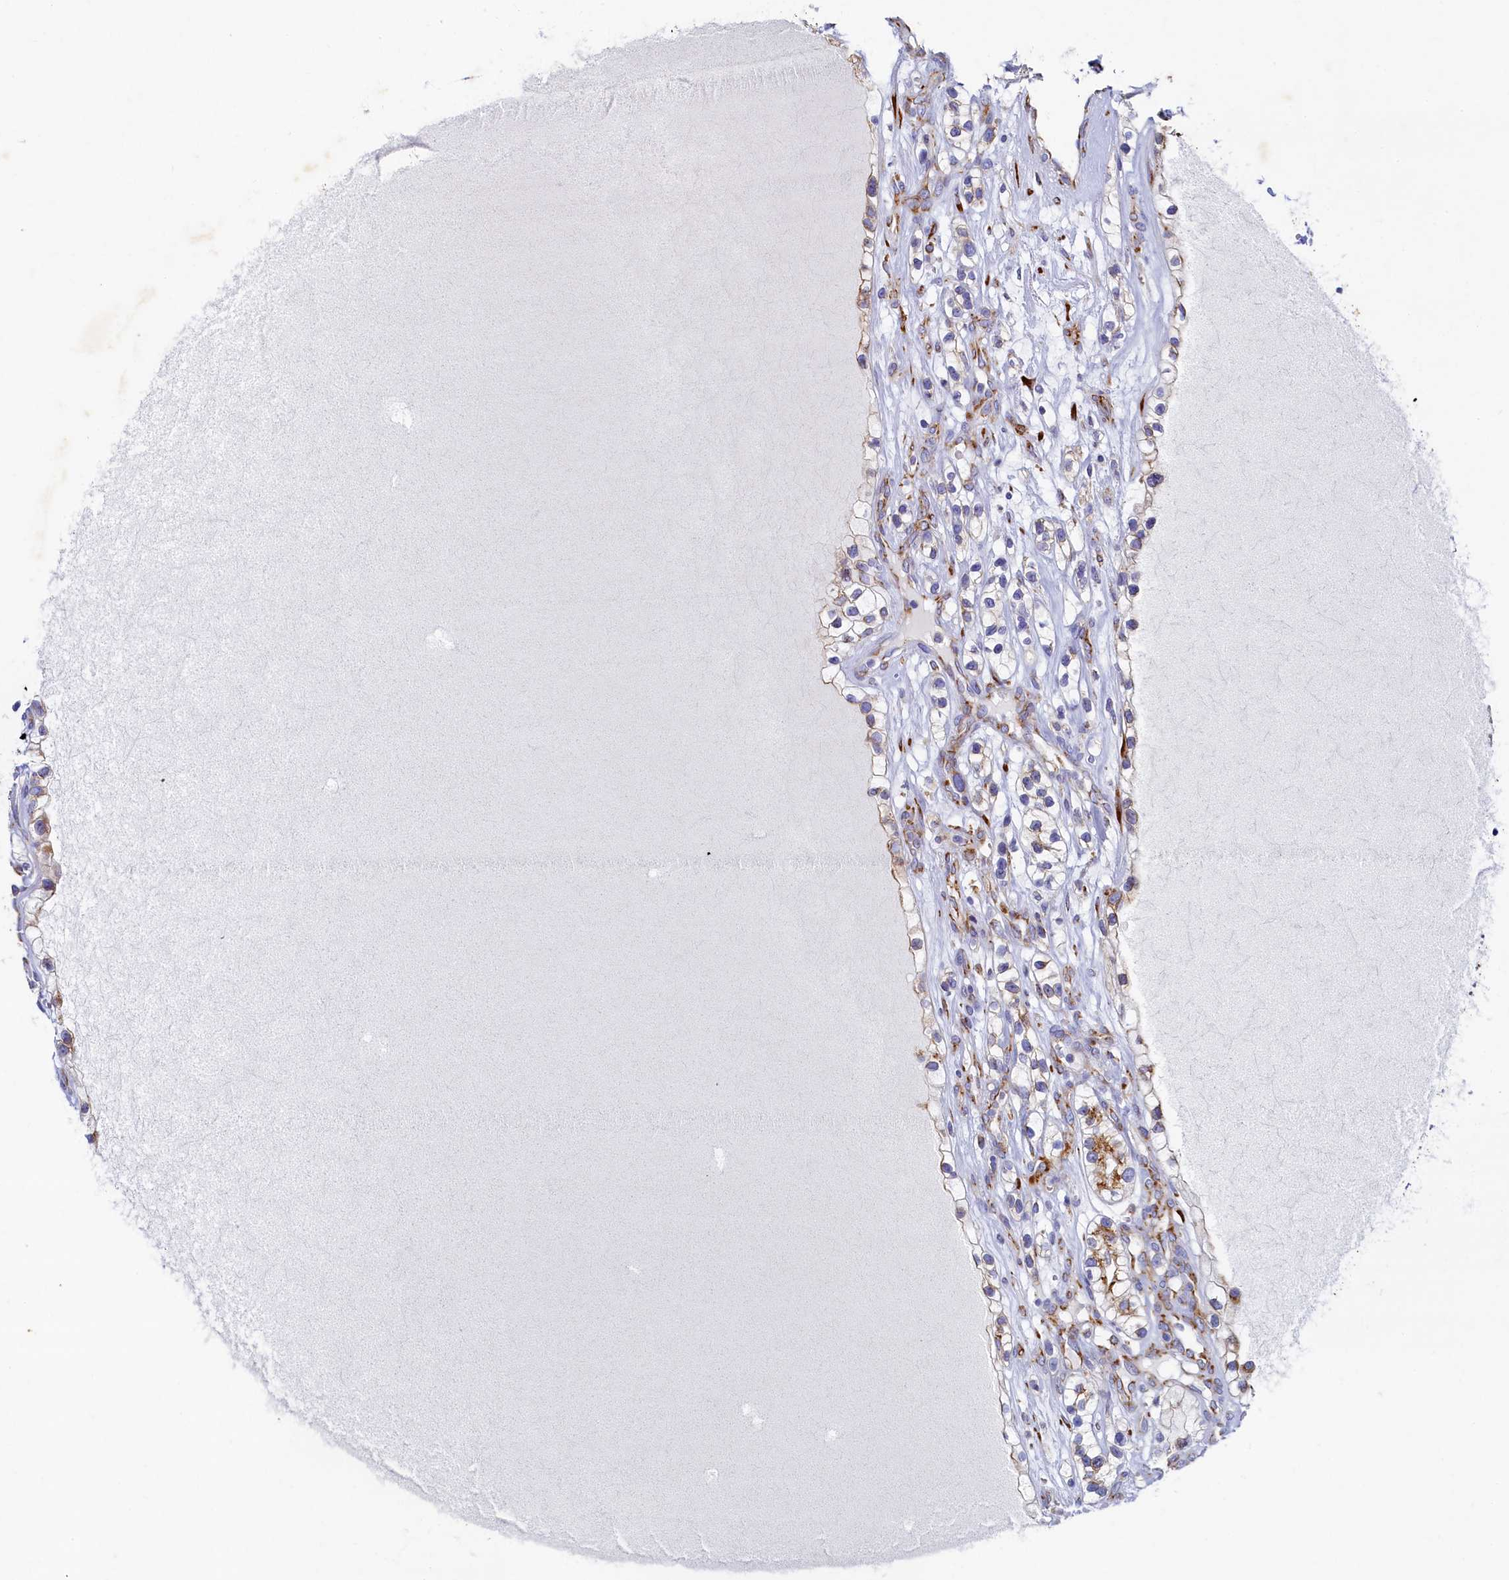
{"staining": {"intensity": "moderate", "quantity": "25%-75%", "location": "cytoplasmic/membranous"}, "tissue": "renal cancer", "cell_type": "Tumor cells", "image_type": "cancer", "snomed": [{"axis": "morphology", "description": "Adenocarcinoma, NOS"}, {"axis": "topography", "description": "Kidney"}], "caption": "Immunohistochemical staining of renal adenocarcinoma exhibits moderate cytoplasmic/membranous protein positivity in about 25%-75% of tumor cells.", "gene": "TMEM18", "patient": {"sex": "female", "age": 57}}